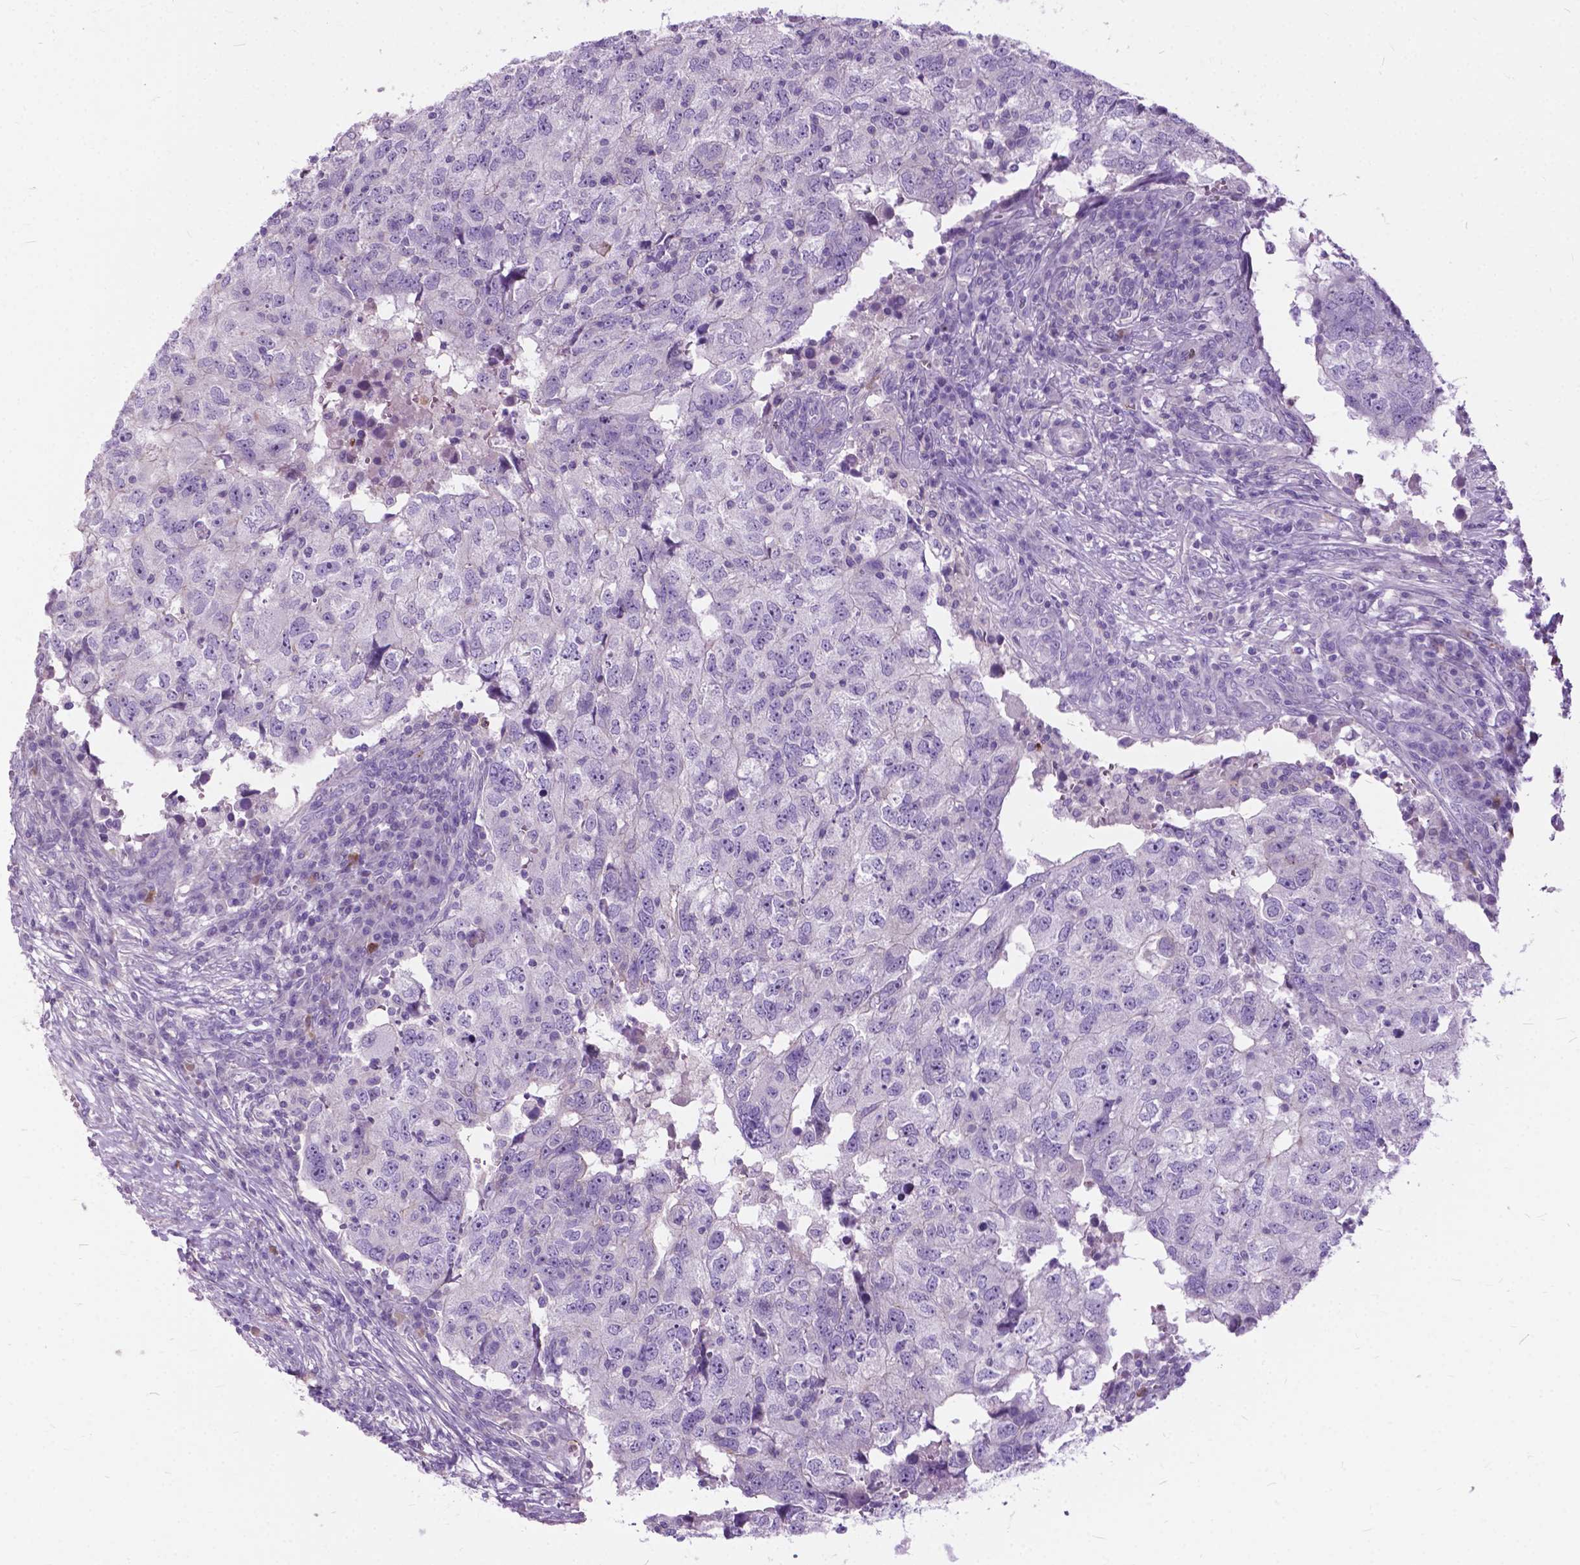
{"staining": {"intensity": "negative", "quantity": "none", "location": "none"}, "tissue": "breast cancer", "cell_type": "Tumor cells", "image_type": "cancer", "snomed": [{"axis": "morphology", "description": "Duct carcinoma"}, {"axis": "topography", "description": "Breast"}], "caption": "Histopathology image shows no protein expression in tumor cells of breast cancer tissue.", "gene": "PRR35", "patient": {"sex": "female", "age": 30}}